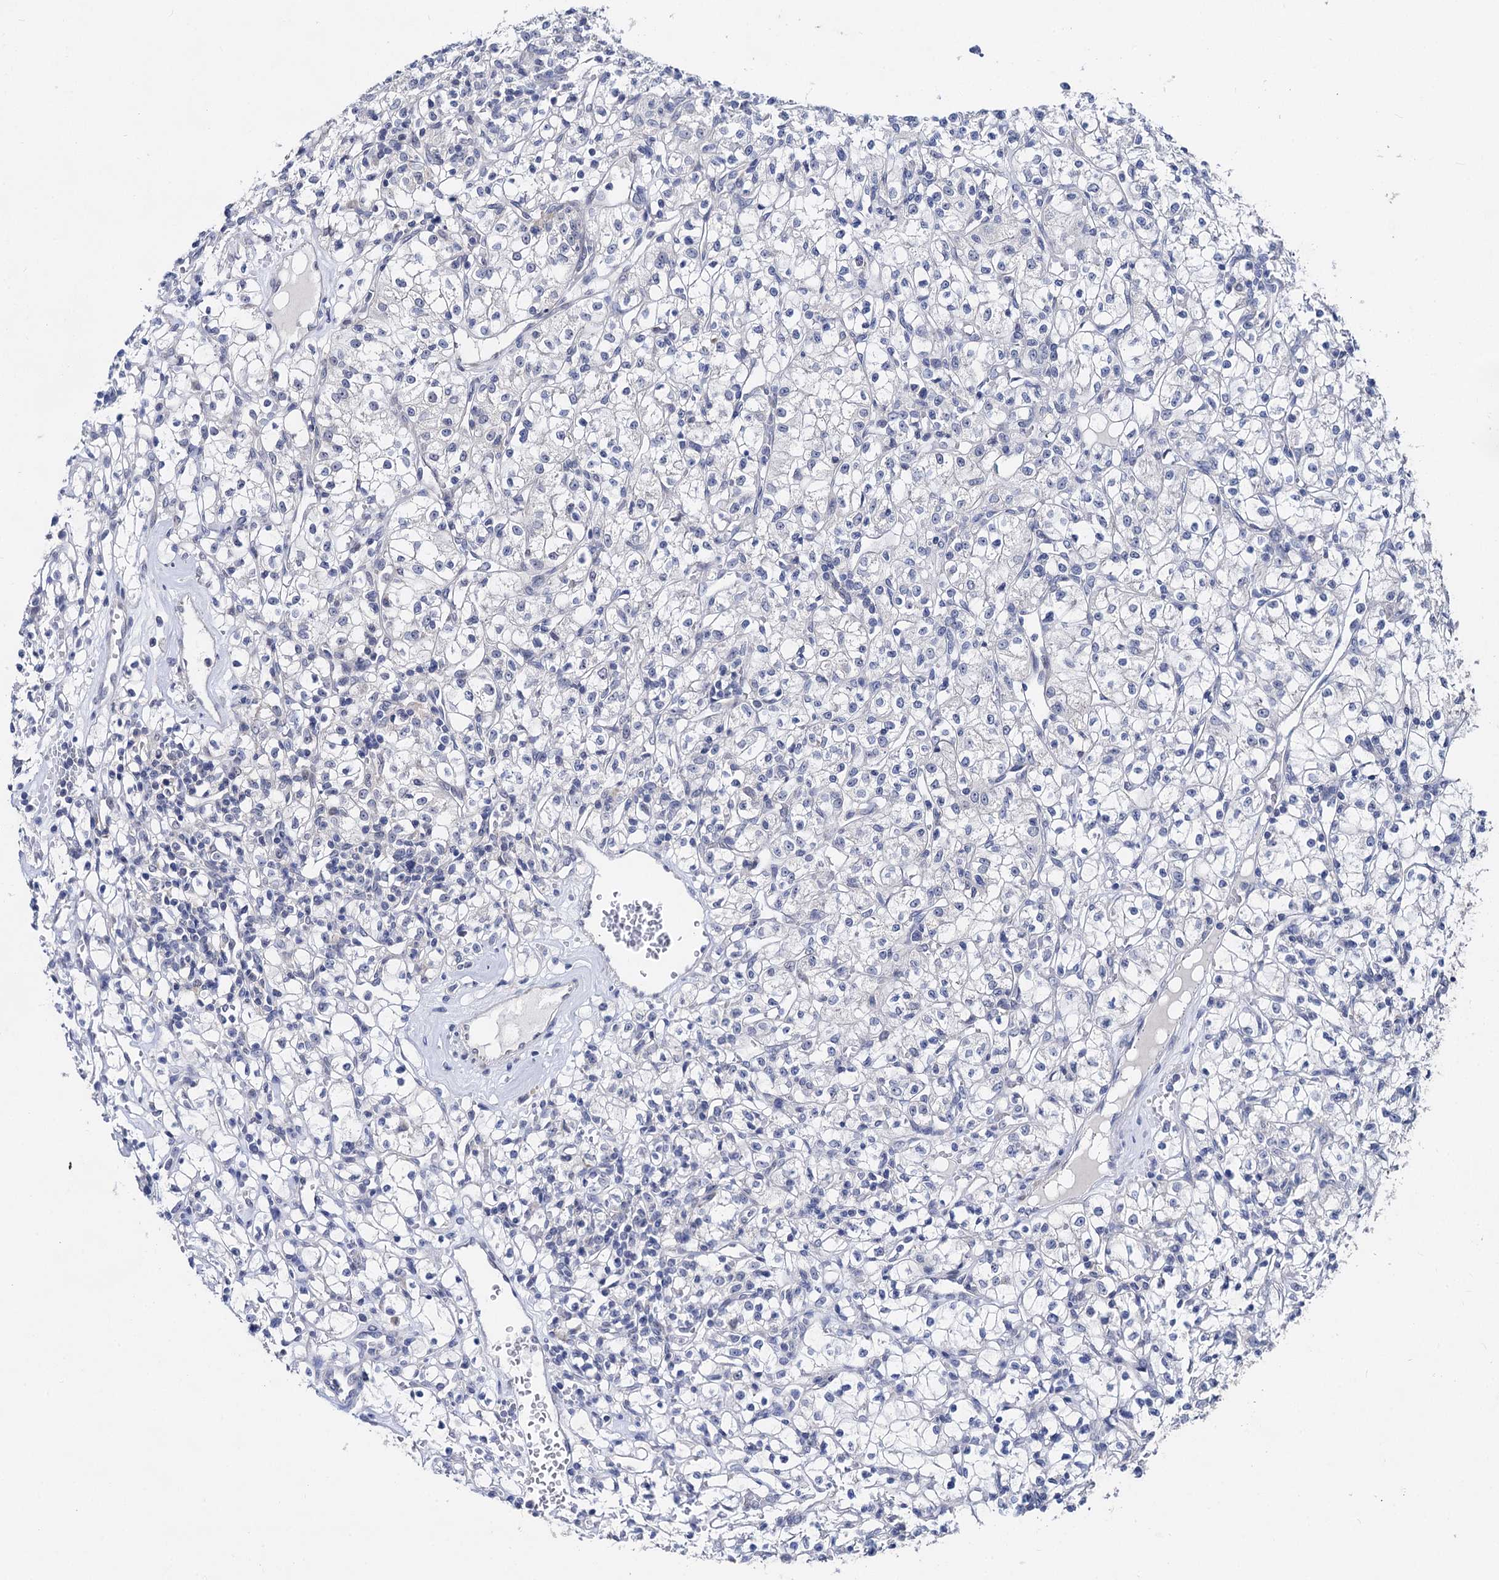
{"staining": {"intensity": "negative", "quantity": "none", "location": "none"}, "tissue": "renal cancer", "cell_type": "Tumor cells", "image_type": "cancer", "snomed": [{"axis": "morphology", "description": "Adenocarcinoma, NOS"}, {"axis": "topography", "description": "Kidney"}], "caption": "Renal adenocarcinoma was stained to show a protein in brown. There is no significant expression in tumor cells.", "gene": "CAPRIN2", "patient": {"sex": "female", "age": 59}}